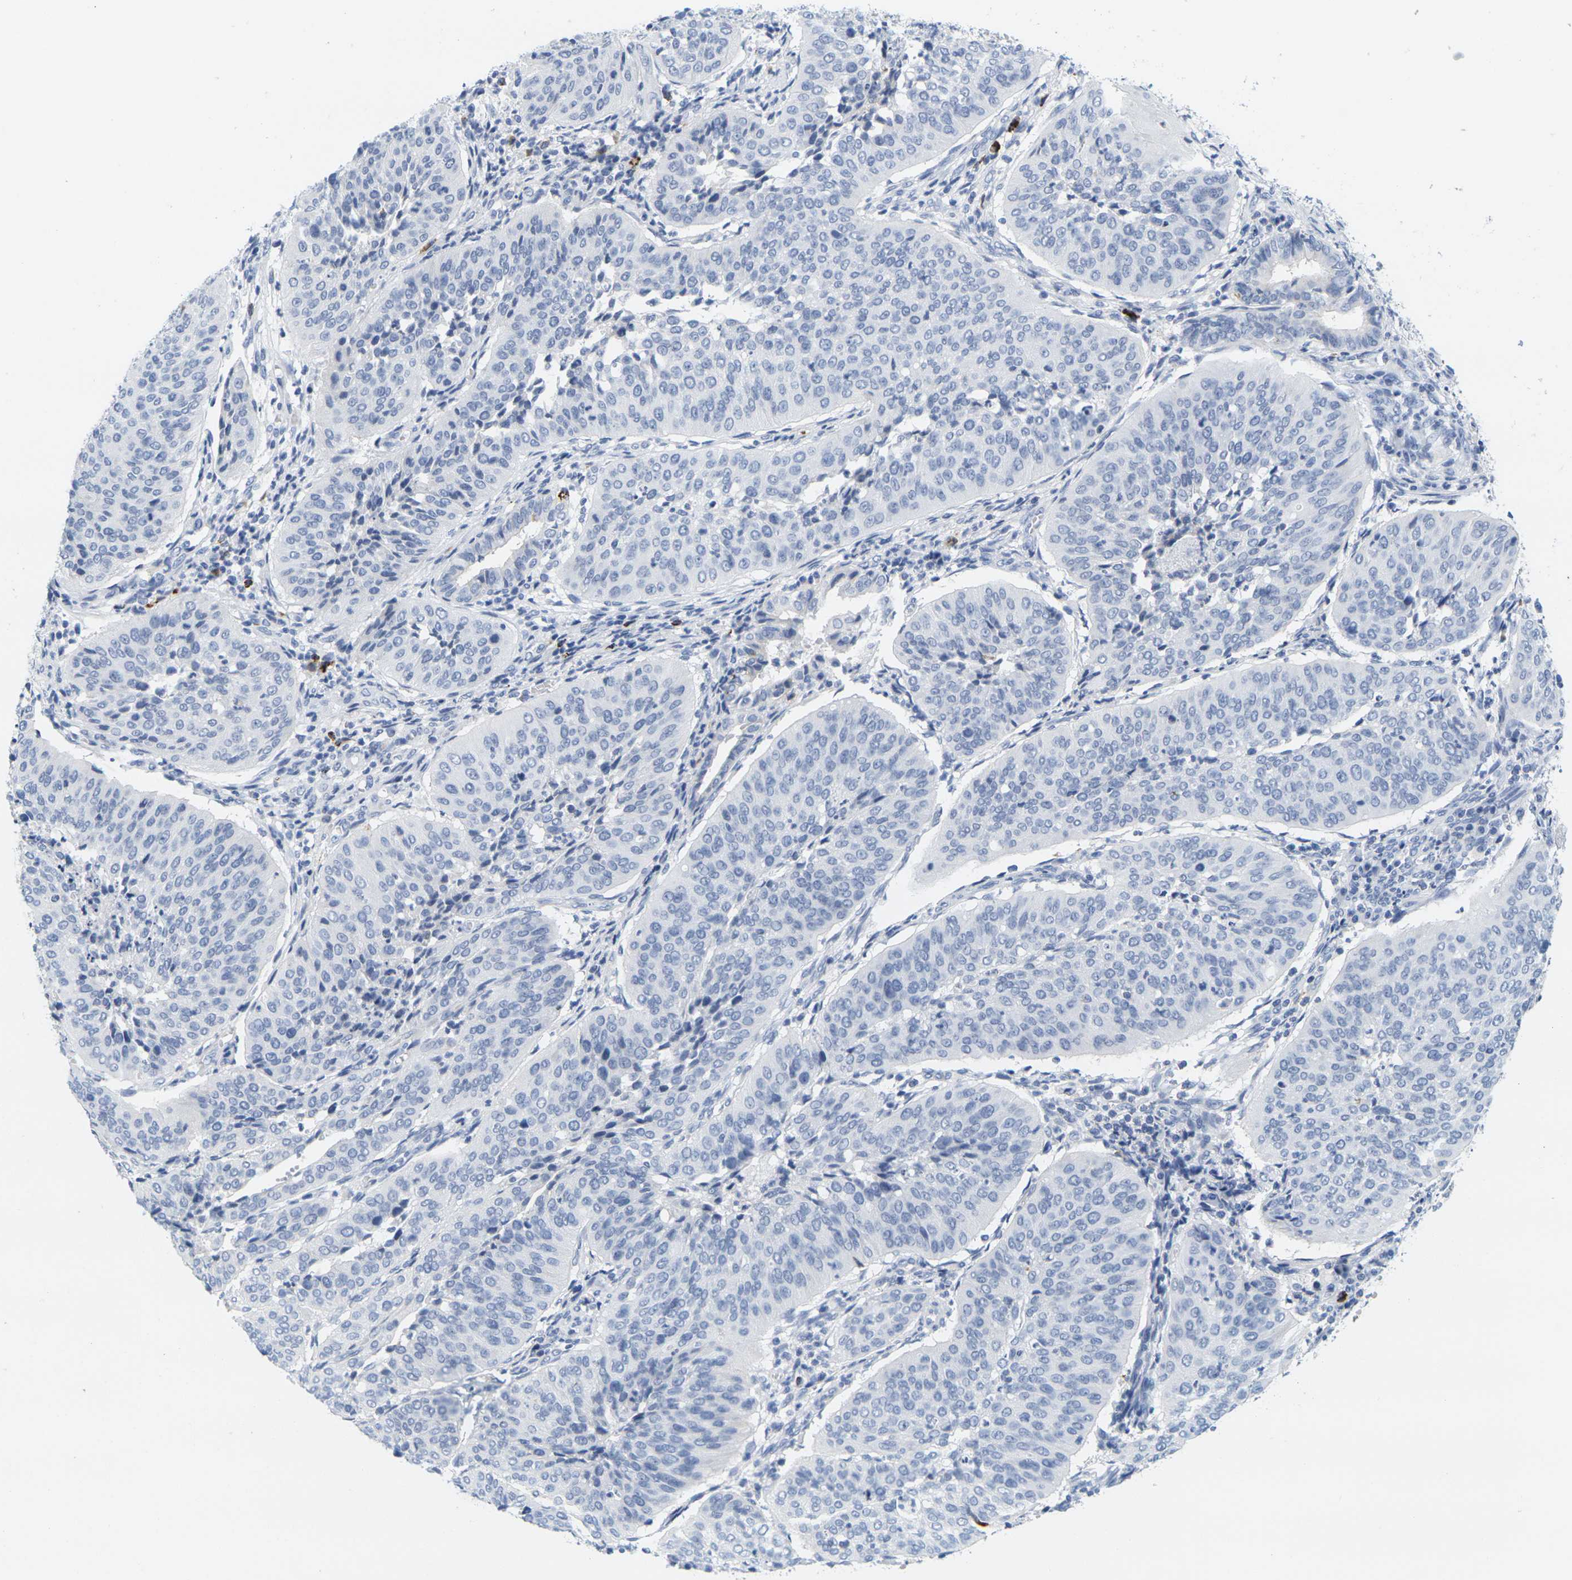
{"staining": {"intensity": "negative", "quantity": "none", "location": "none"}, "tissue": "cervical cancer", "cell_type": "Tumor cells", "image_type": "cancer", "snomed": [{"axis": "morphology", "description": "Normal tissue, NOS"}, {"axis": "morphology", "description": "Squamous cell carcinoma, NOS"}, {"axis": "topography", "description": "Cervix"}], "caption": "Image shows no protein positivity in tumor cells of cervical cancer (squamous cell carcinoma) tissue. Nuclei are stained in blue.", "gene": "HLA-DOB", "patient": {"sex": "female", "age": 39}}